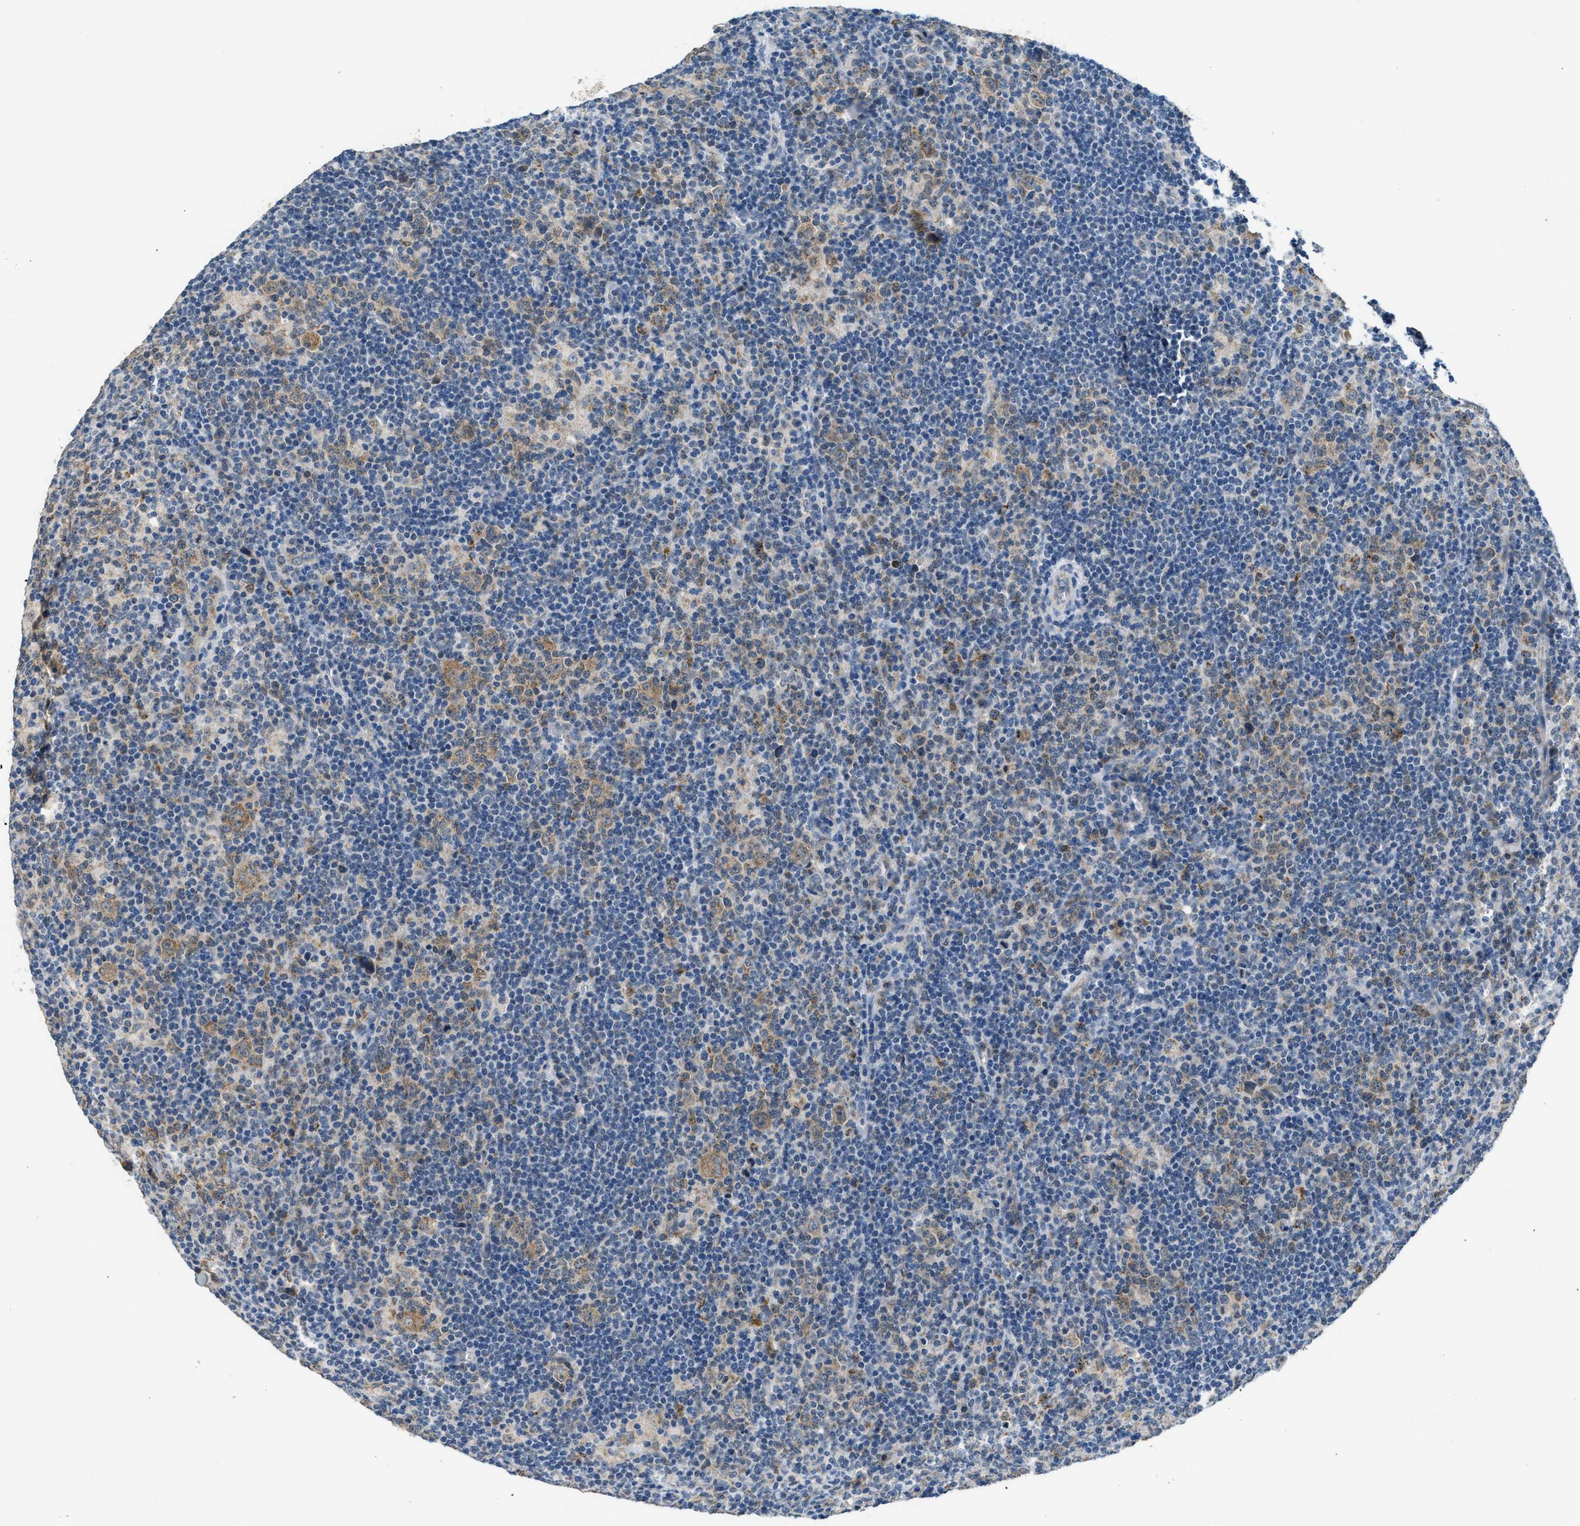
{"staining": {"intensity": "weak", "quantity": ">75%", "location": "cytoplasmic/membranous"}, "tissue": "lymphoma", "cell_type": "Tumor cells", "image_type": "cancer", "snomed": [{"axis": "morphology", "description": "Hodgkin's disease, NOS"}, {"axis": "topography", "description": "Lymph node"}], "caption": "Approximately >75% of tumor cells in Hodgkin's disease display weak cytoplasmic/membranous protein expression as visualized by brown immunohistochemical staining.", "gene": "TOMM34", "patient": {"sex": "female", "age": 57}}